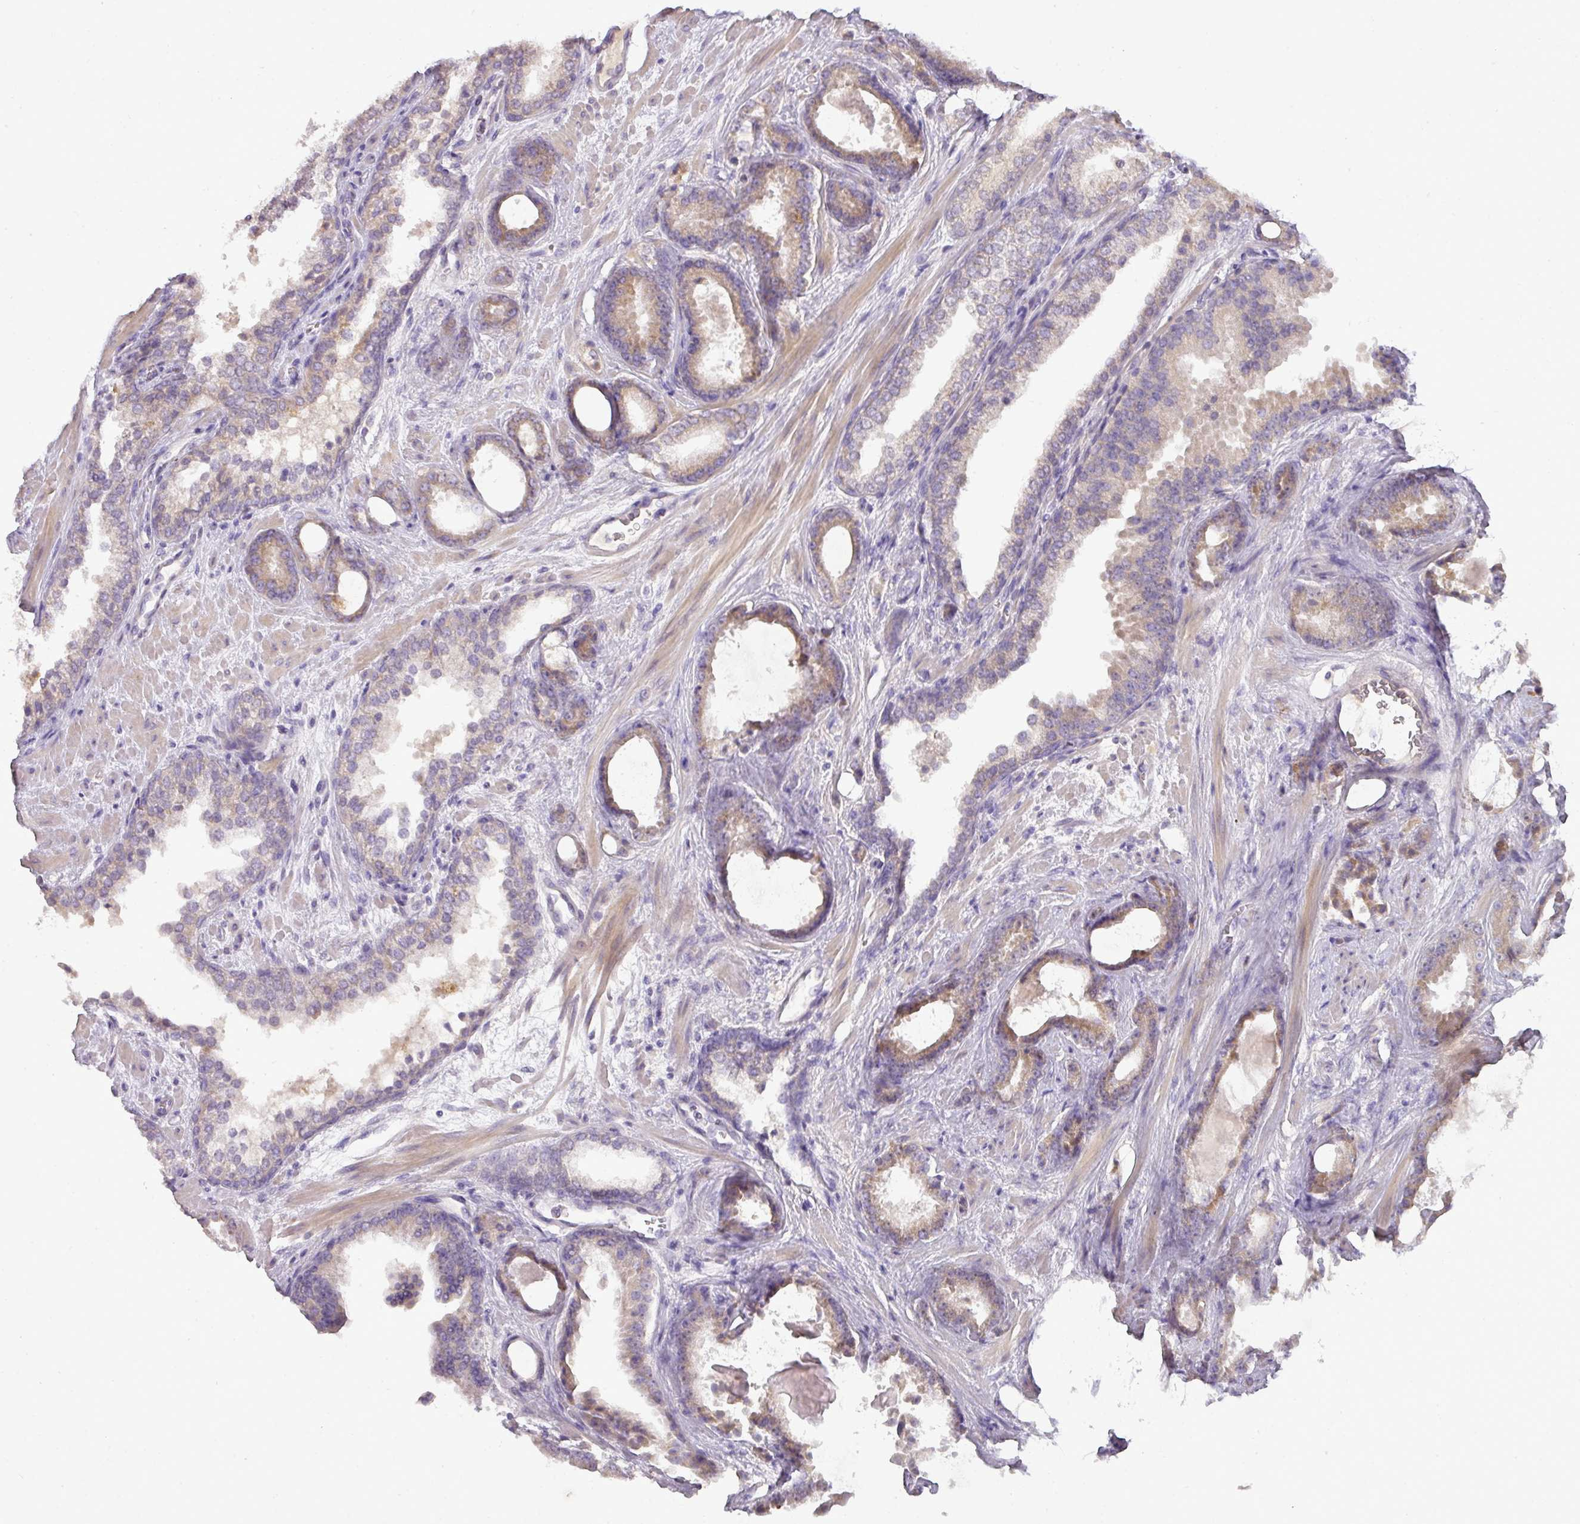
{"staining": {"intensity": "moderate", "quantity": "<25%", "location": "cytoplasmic/membranous"}, "tissue": "prostate cancer", "cell_type": "Tumor cells", "image_type": "cancer", "snomed": [{"axis": "morphology", "description": "Adenocarcinoma, Low grade"}, {"axis": "topography", "description": "Prostate"}], "caption": "Prostate cancer stained with a brown dye exhibits moderate cytoplasmic/membranous positive positivity in approximately <25% of tumor cells.", "gene": "BRINP2", "patient": {"sex": "male", "age": 62}}